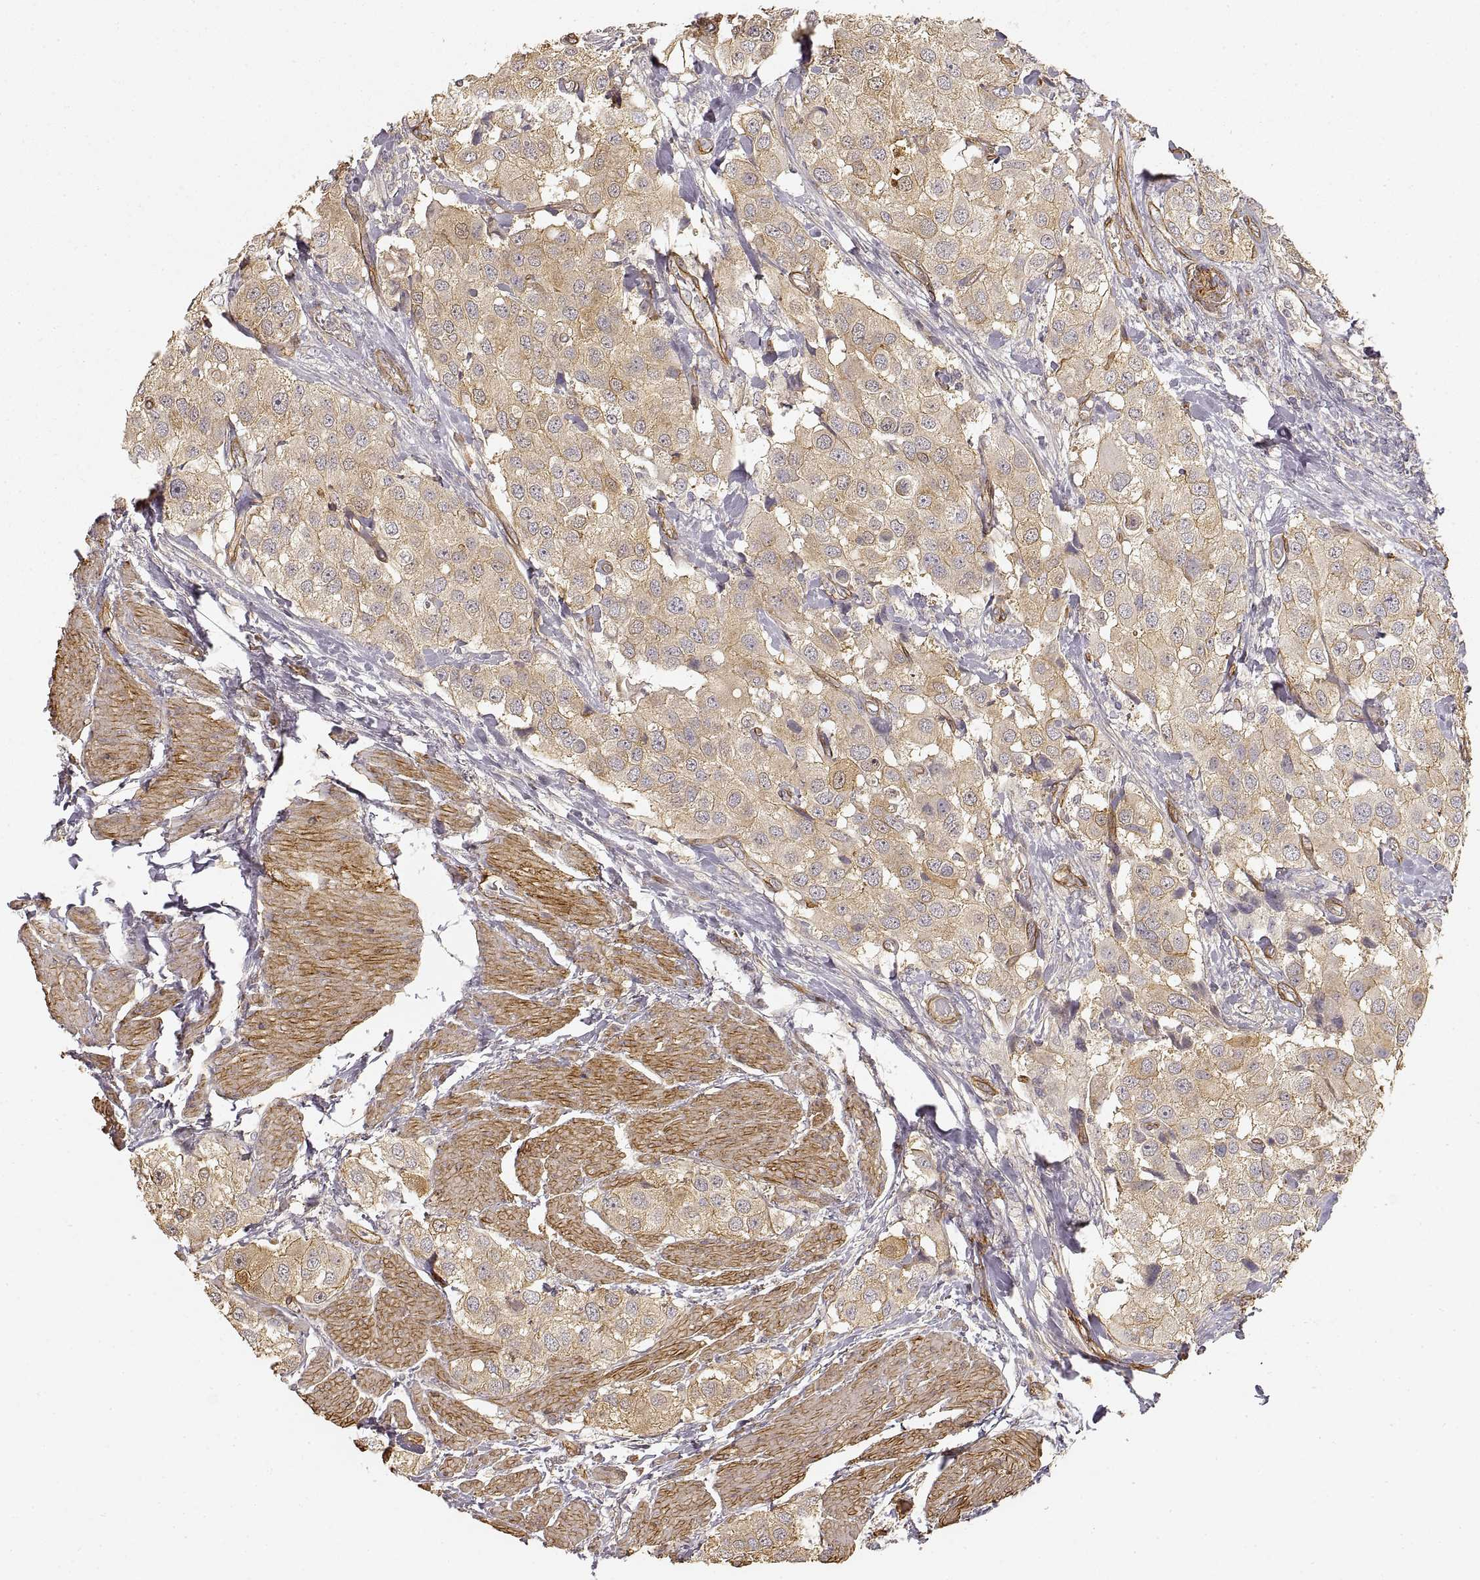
{"staining": {"intensity": "weak", "quantity": ">75%", "location": "cytoplasmic/membranous"}, "tissue": "urothelial cancer", "cell_type": "Tumor cells", "image_type": "cancer", "snomed": [{"axis": "morphology", "description": "Urothelial carcinoma, High grade"}, {"axis": "topography", "description": "Urinary bladder"}], "caption": "High-grade urothelial carcinoma stained with IHC displays weak cytoplasmic/membranous staining in about >75% of tumor cells.", "gene": "LAMA4", "patient": {"sex": "female", "age": 64}}